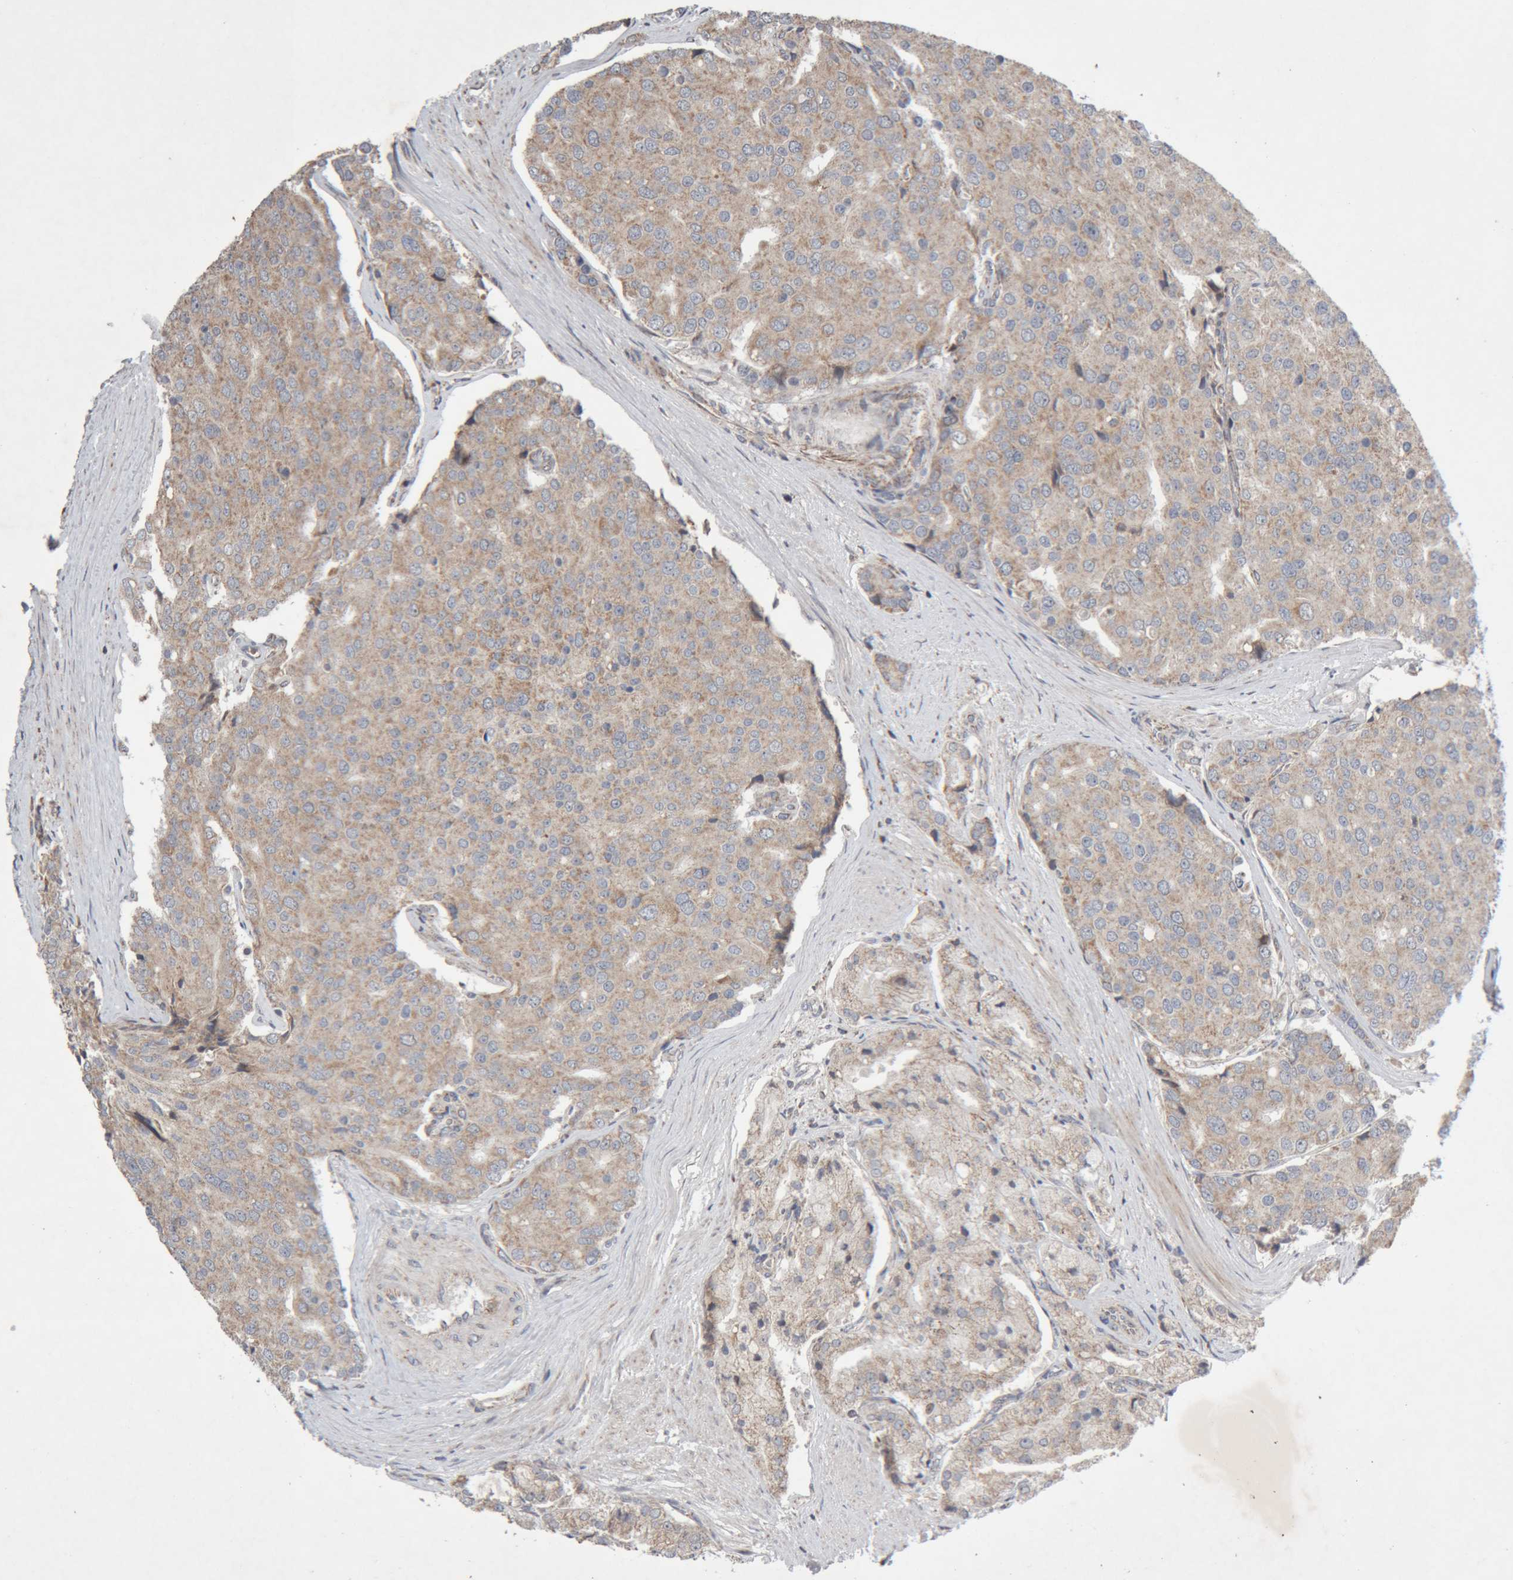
{"staining": {"intensity": "weak", "quantity": ">75%", "location": "cytoplasmic/membranous"}, "tissue": "prostate cancer", "cell_type": "Tumor cells", "image_type": "cancer", "snomed": [{"axis": "morphology", "description": "Adenocarcinoma, High grade"}, {"axis": "topography", "description": "Prostate"}], "caption": "Immunohistochemistry (IHC) histopathology image of neoplastic tissue: human prostate cancer stained using immunohistochemistry reveals low levels of weak protein expression localized specifically in the cytoplasmic/membranous of tumor cells, appearing as a cytoplasmic/membranous brown color.", "gene": "KIF21B", "patient": {"sex": "male", "age": 50}}